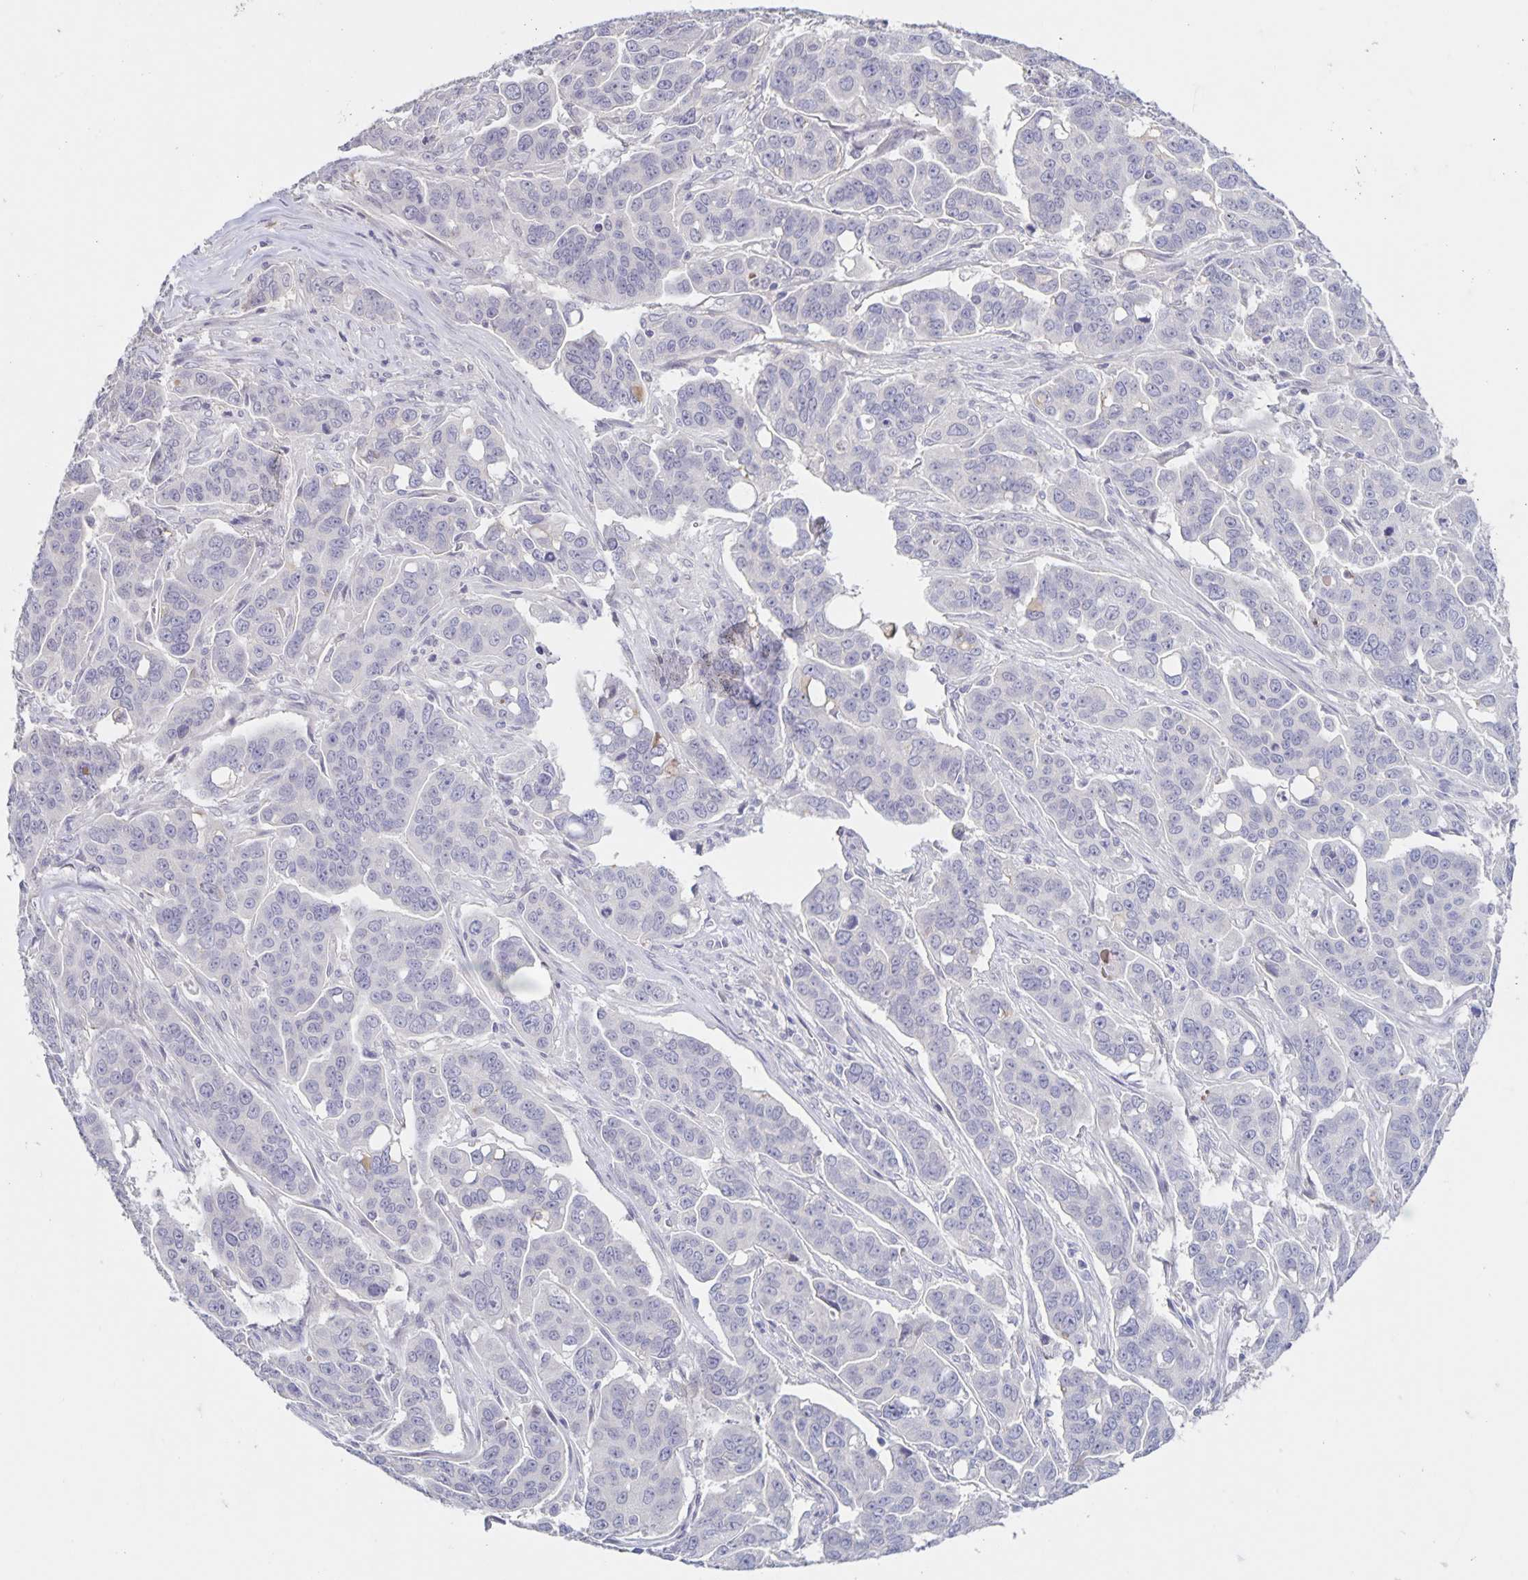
{"staining": {"intensity": "negative", "quantity": "none", "location": "none"}, "tissue": "ovarian cancer", "cell_type": "Tumor cells", "image_type": "cancer", "snomed": [{"axis": "morphology", "description": "Carcinoma, endometroid"}, {"axis": "topography", "description": "Ovary"}], "caption": "DAB immunohistochemical staining of ovarian cancer exhibits no significant positivity in tumor cells.", "gene": "INSL5", "patient": {"sex": "female", "age": 78}}